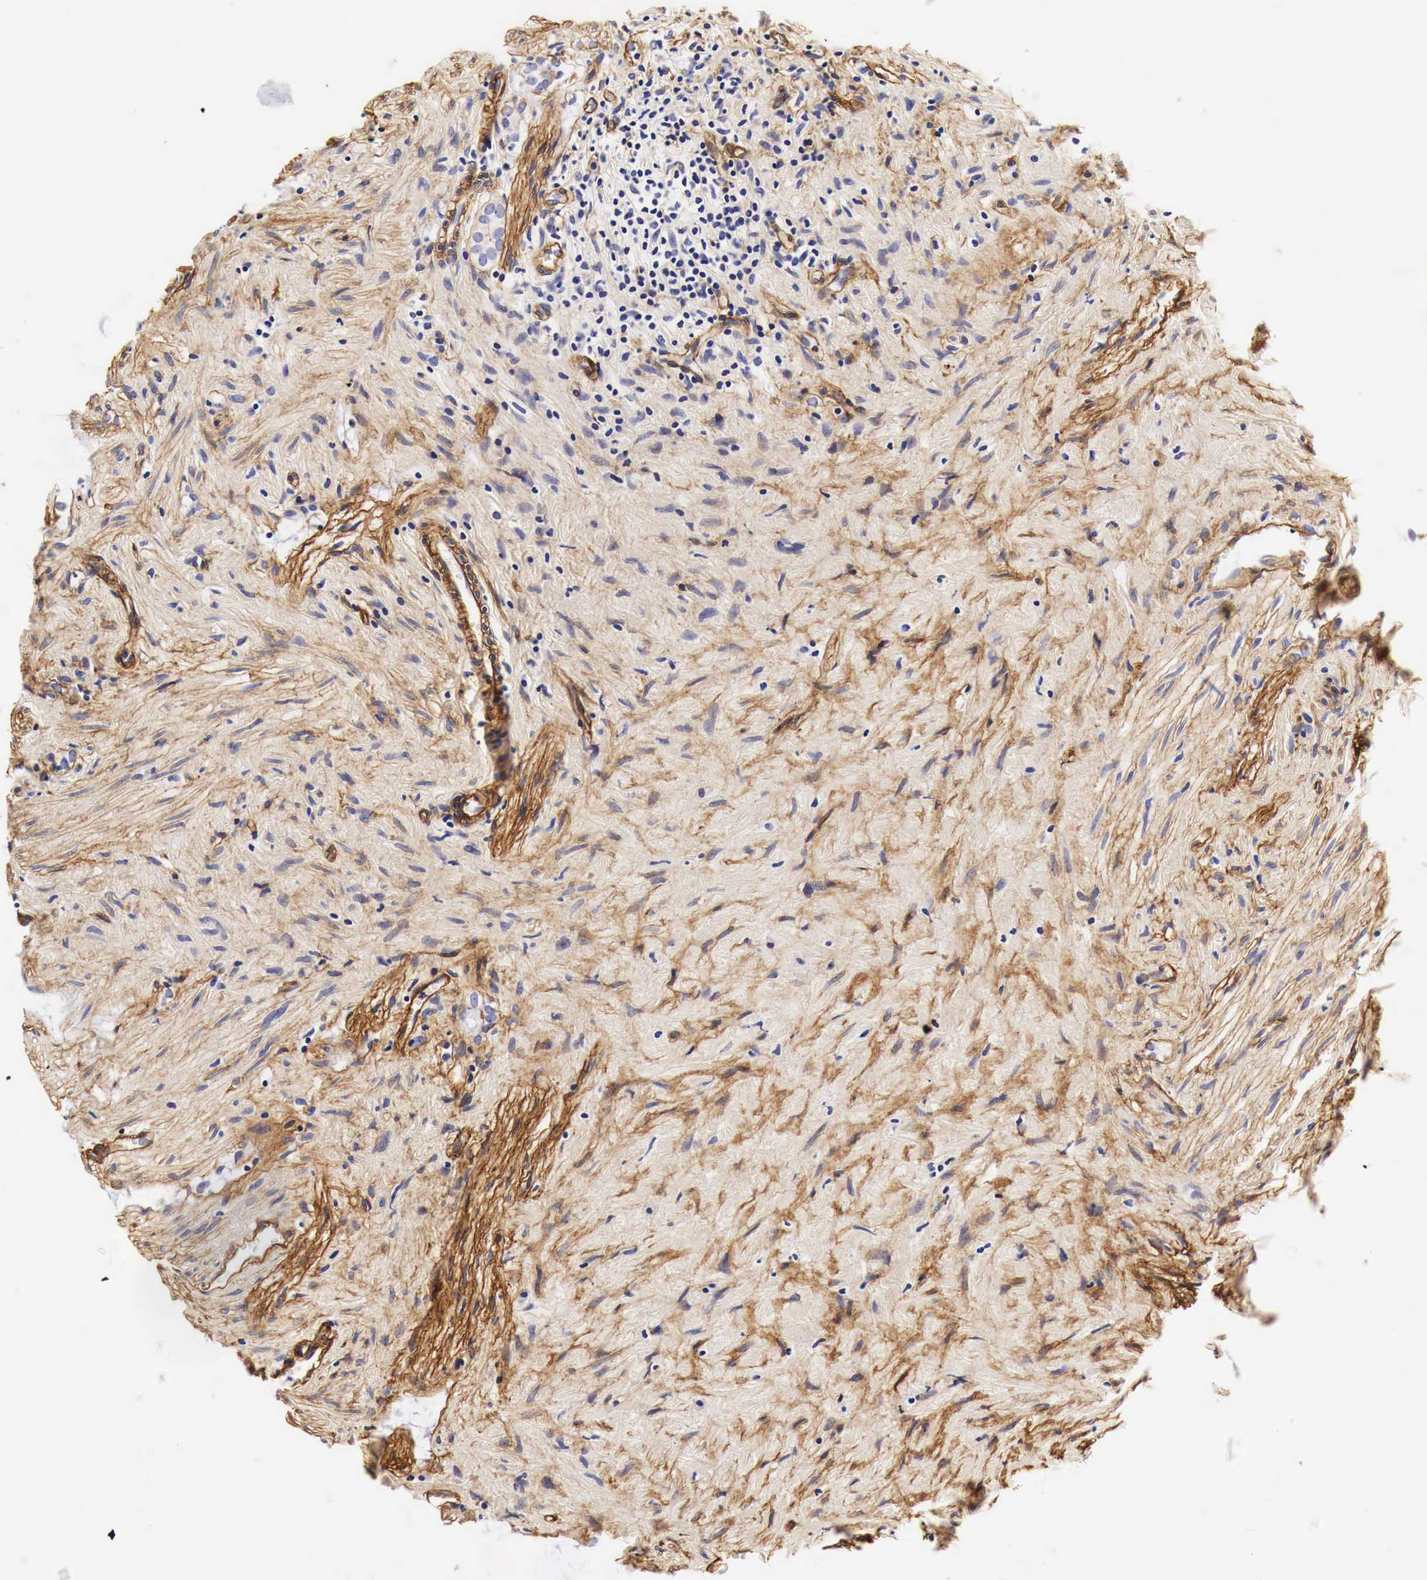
{"staining": {"intensity": "negative", "quantity": "none", "location": "none"}, "tissue": "seminal vesicle", "cell_type": "Glandular cells", "image_type": "normal", "snomed": [{"axis": "morphology", "description": "Normal tissue, NOS"}, {"axis": "topography", "description": "Seminal veicle"}], "caption": "The histopathology image demonstrates no staining of glandular cells in benign seminal vesicle.", "gene": "LAMB2", "patient": {"sex": "male", "age": 60}}